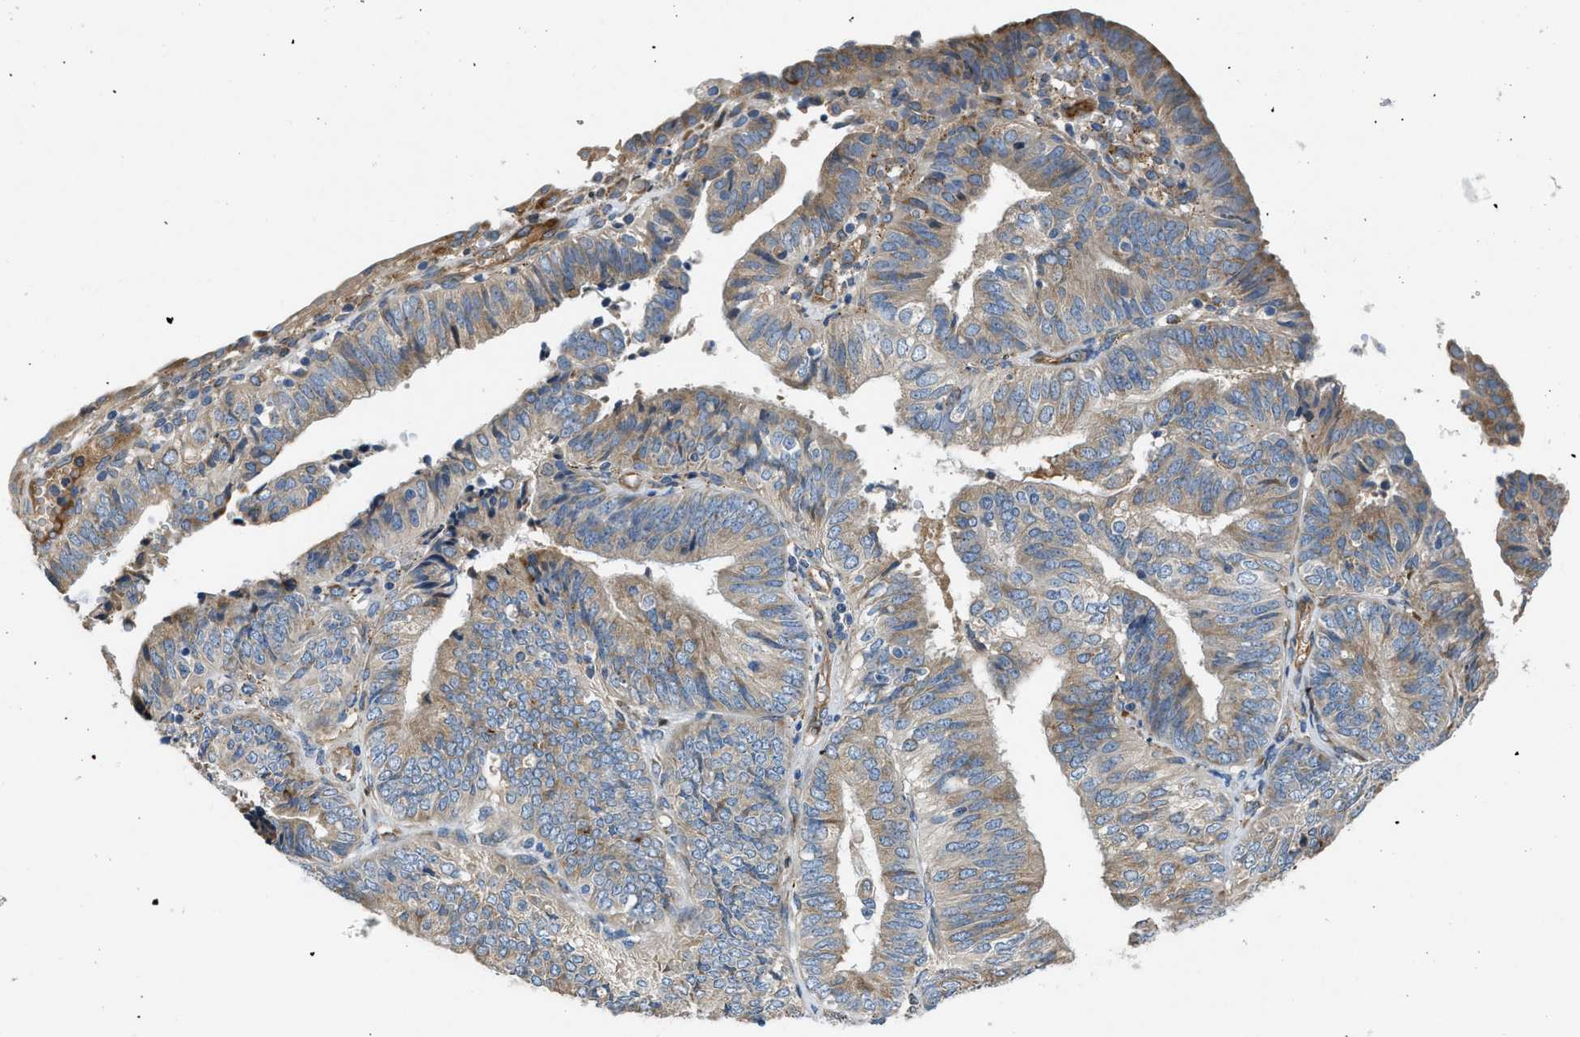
{"staining": {"intensity": "moderate", "quantity": ">75%", "location": "cytoplasmic/membranous"}, "tissue": "endometrial cancer", "cell_type": "Tumor cells", "image_type": "cancer", "snomed": [{"axis": "morphology", "description": "Adenocarcinoma, NOS"}, {"axis": "topography", "description": "Endometrium"}], "caption": "A medium amount of moderate cytoplasmic/membranous staining is identified in approximately >75% of tumor cells in endometrial adenocarcinoma tissue.", "gene": "GGCX", "patient": {"sex": "female", "age": 58}}